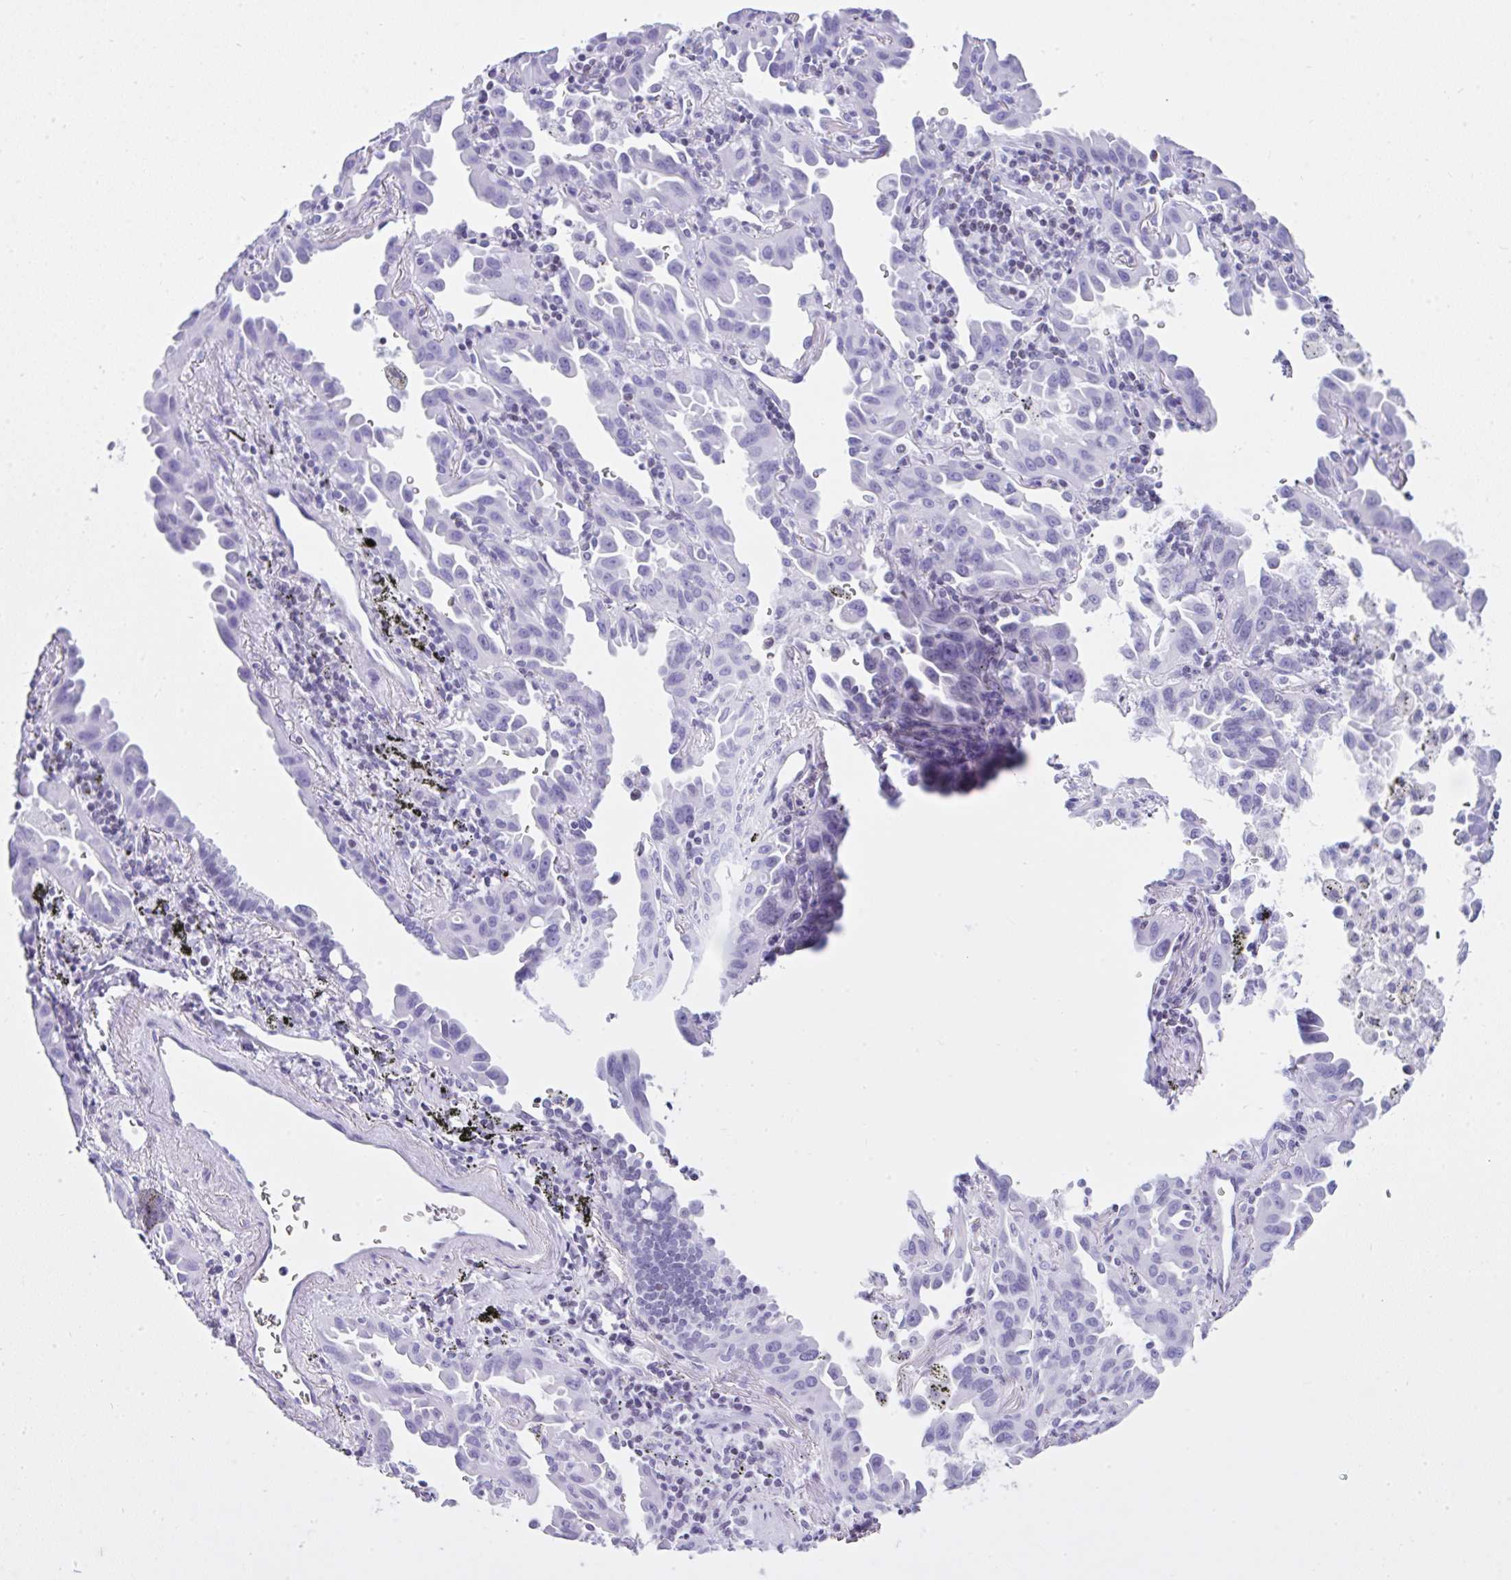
{"staining": {"intensity": "negative", "quantity": "none", "location": "none"}, "tissue": "lung cancer", "cell_type": "Tumor cells", "image_type": "cancer", "snomed": [{"axis": "morphology", "description": "Adenocarcinoma, NOS"}, {"axis": "topography", "description": "Lung"}], "caption": "Immunohistochemistry (IHC) photomicrograph of lung cancer stained for a protein (brown), which reveals no positivity in tumor cells.", "gene": "KRT27", "patient": {"sex": "male", "age": 68}}